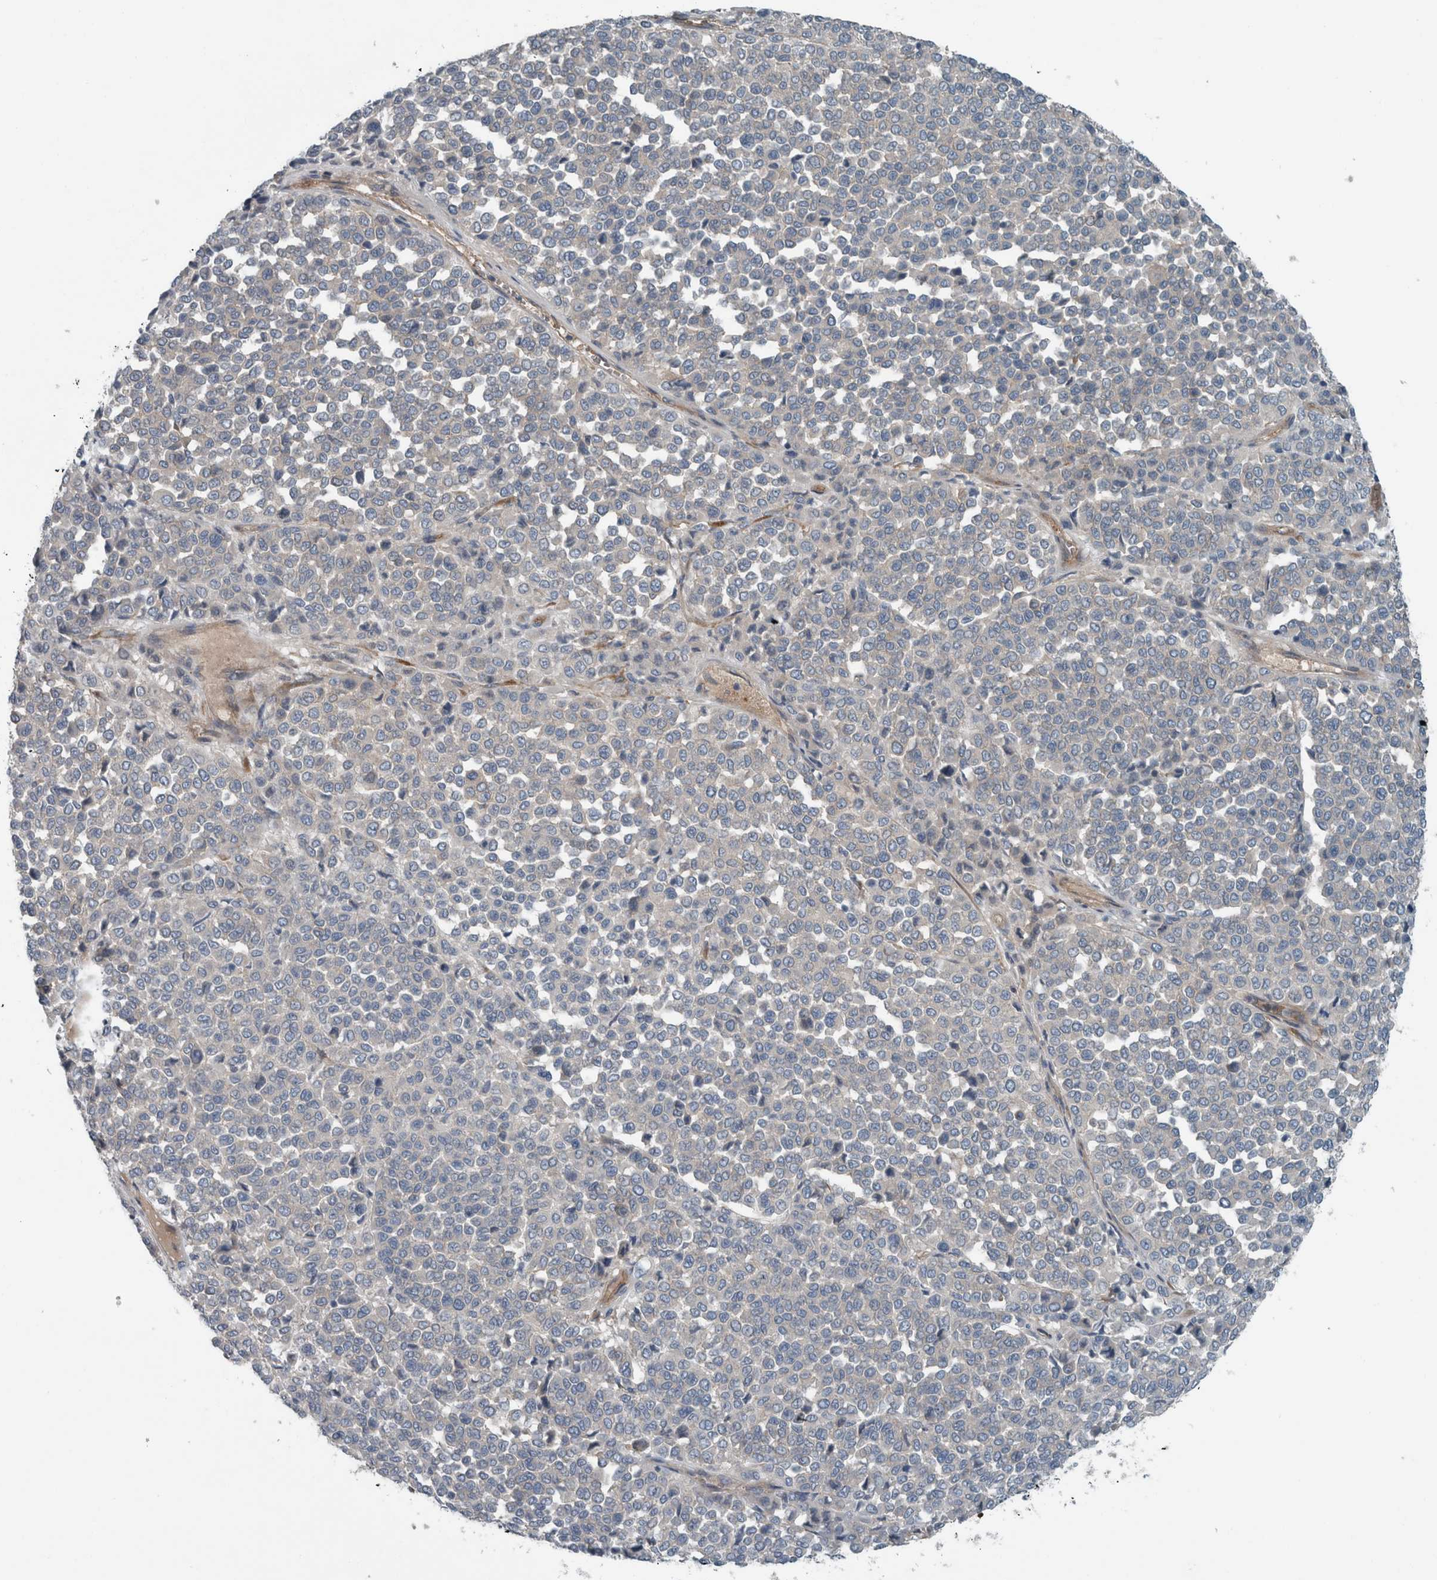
{"staining": {"intensity": "negative", "quantity": "none", "location": "none"}, "tissue": "melanoma", "cell_type": "Tumor cells", "image_type": "cancer", "snomed": [{"axis": "morphology", "description": "Malignant melanoma, Metastatic site"}, {"axis": "topography", "description": "Pancreas"}], "caption": "DAB immunohistochemical staining of human malignant melanoma (metastatic site) displays no significant staining in tumor cells. (Brightfield microscopy of DAB (3,3'-diaminobenzidine) IHC at high magnification).", "gene": "GLT8D2", "patient": {"sex": "female", "age": 30}}